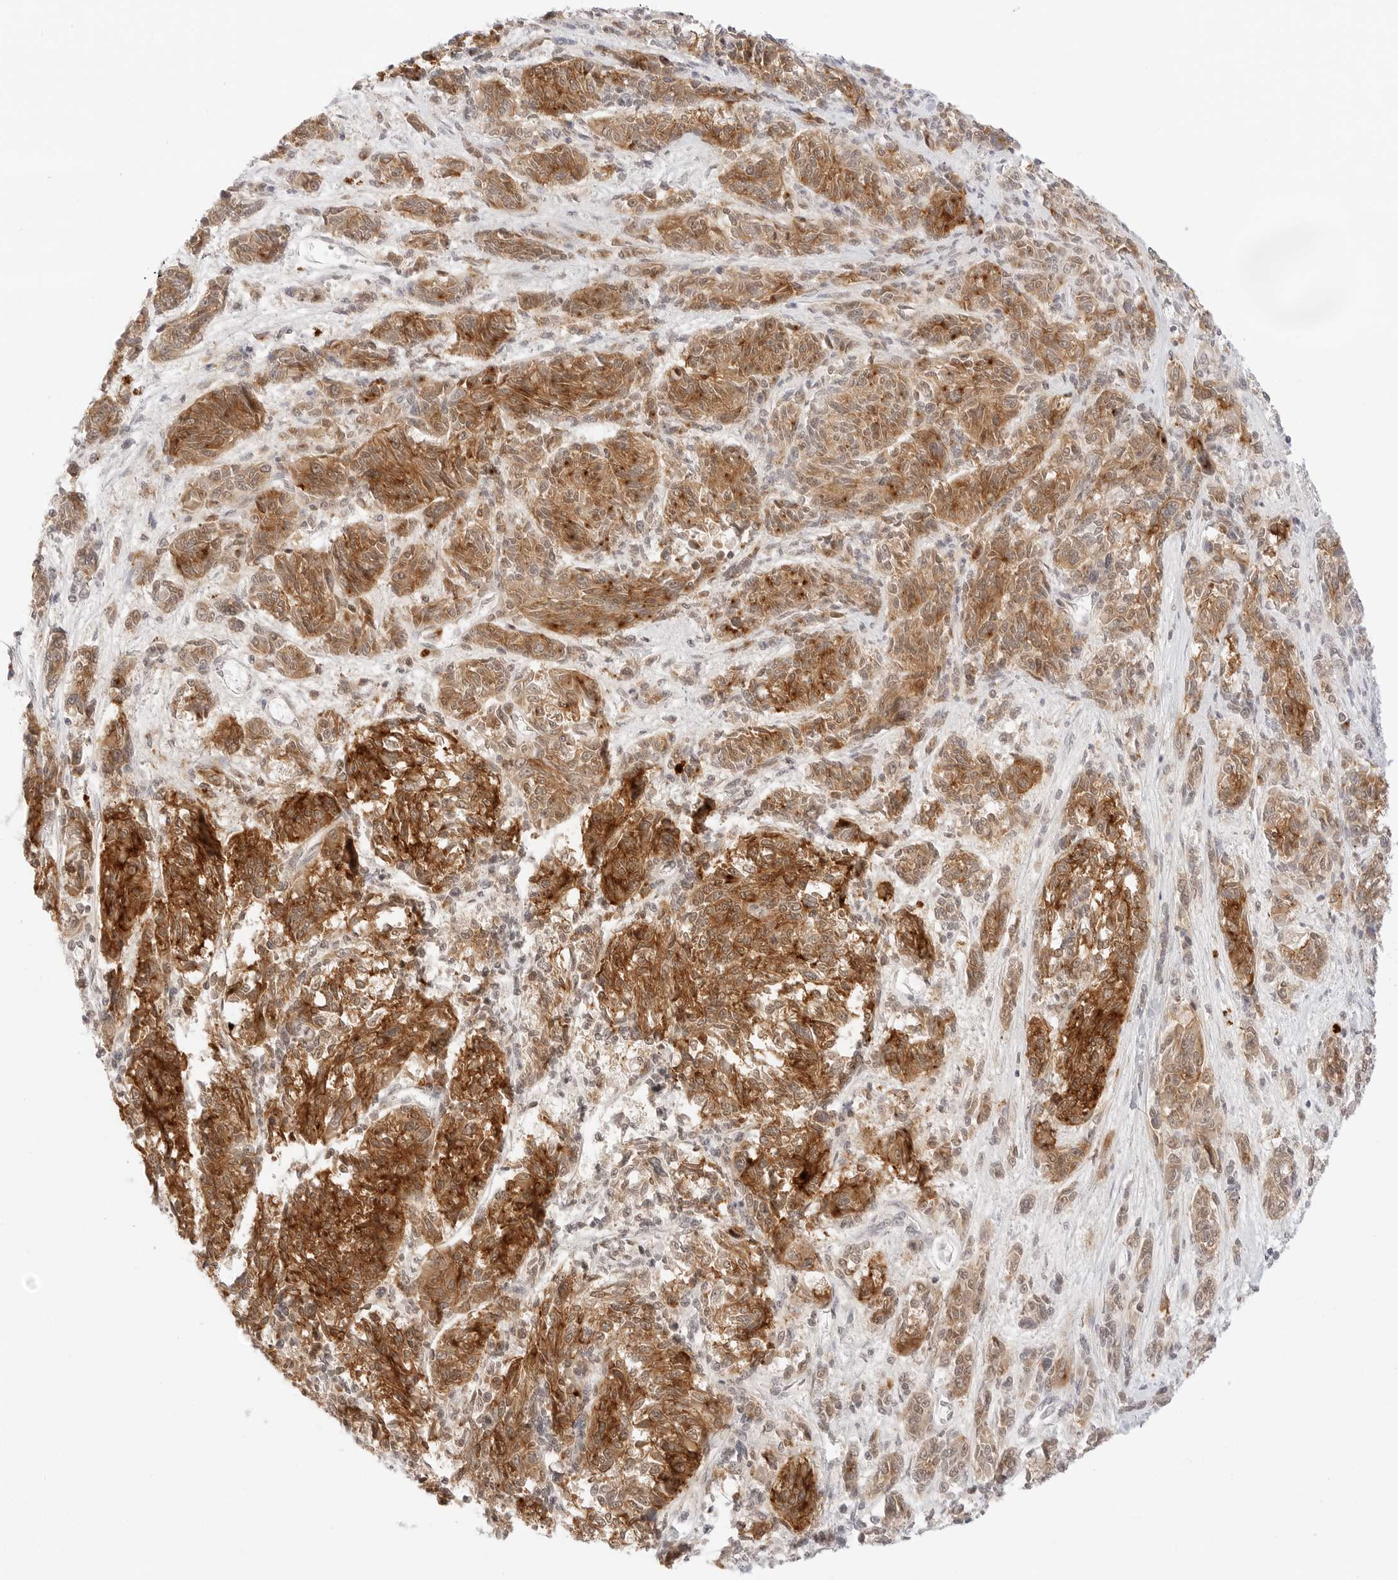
{"staining": {"intensity": "moderate", "quantity": ">75%", "location": "cytoplasmic/membranous"}, "tissue": "melanoma", "cell_type": "Tumor cells", "image_type": "cancer", "snomed": [{"axis": "morphology", "description": "Malignant melanoma, NOS"}, {"axis": "topography", "description": "Skin"}], "caption": "Brown immunohistochemical staining in malignant melanoma demonstrates moderate cytoplasmic/membranous staining in approximately >75% of tumor cells.", "gene": "GNAS", "patient": {"sex": "male", "age": 53}}